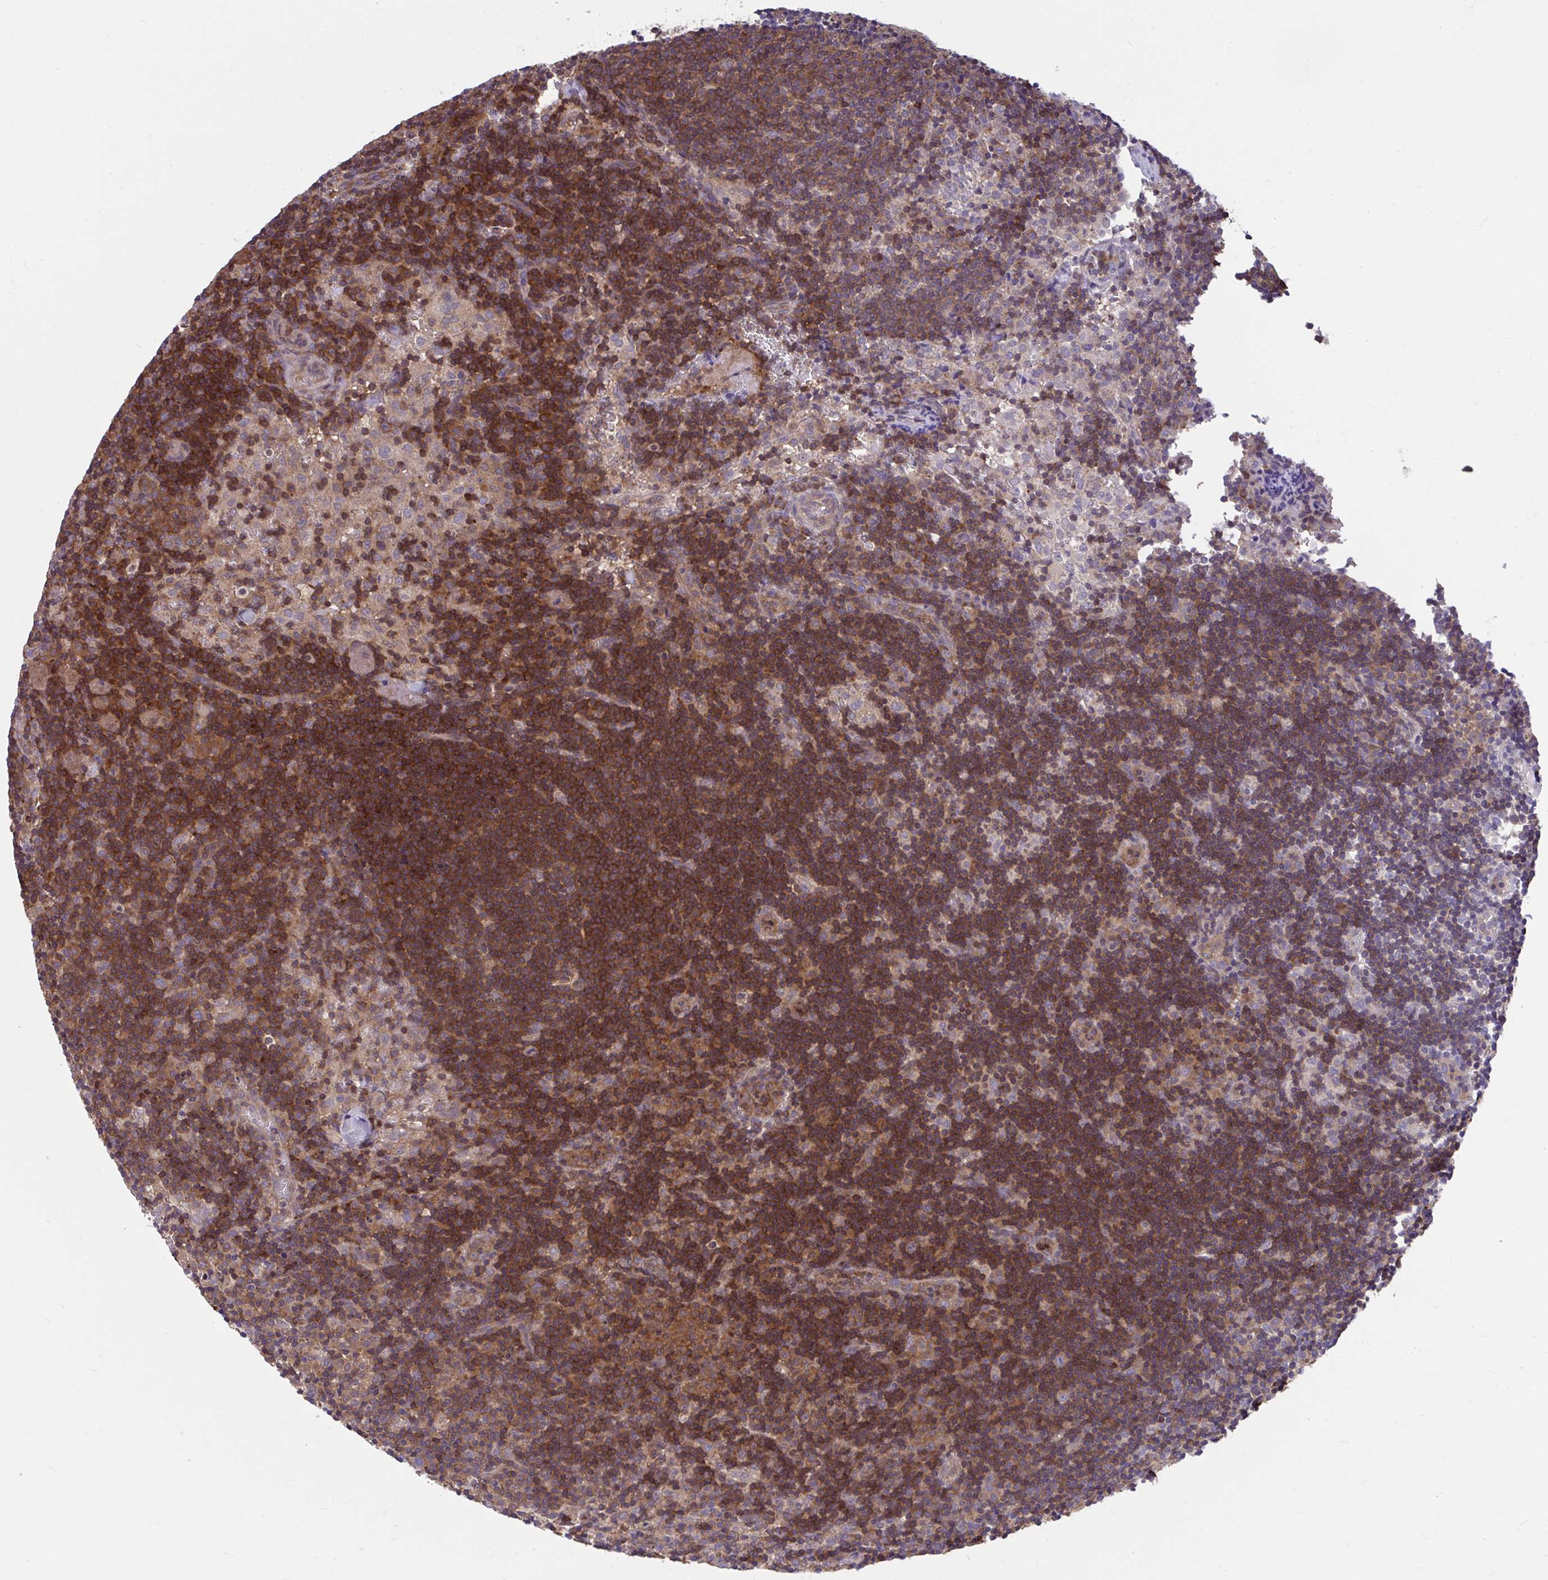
{"staining": {"intensity": "weak", "quantity": "<25%", "location": "cytoplasmic/membranous"}, "tissue": "lymph node", "cell_type": "Germinal center cells", "image_type": "normal", "snomed": [{"axis": "morphology", "description": "Normal tissue, NOS"}, {"axis": "topography", "description": "Lymph node"}], "caption": "Immunohistochemistry image of normal lymph node: lymph node stained with DAB demonstrates no significant protein positivity in germinal center cells.", "gene": "PCDHB7", "patient": {"sex": "female", "age": 45}}